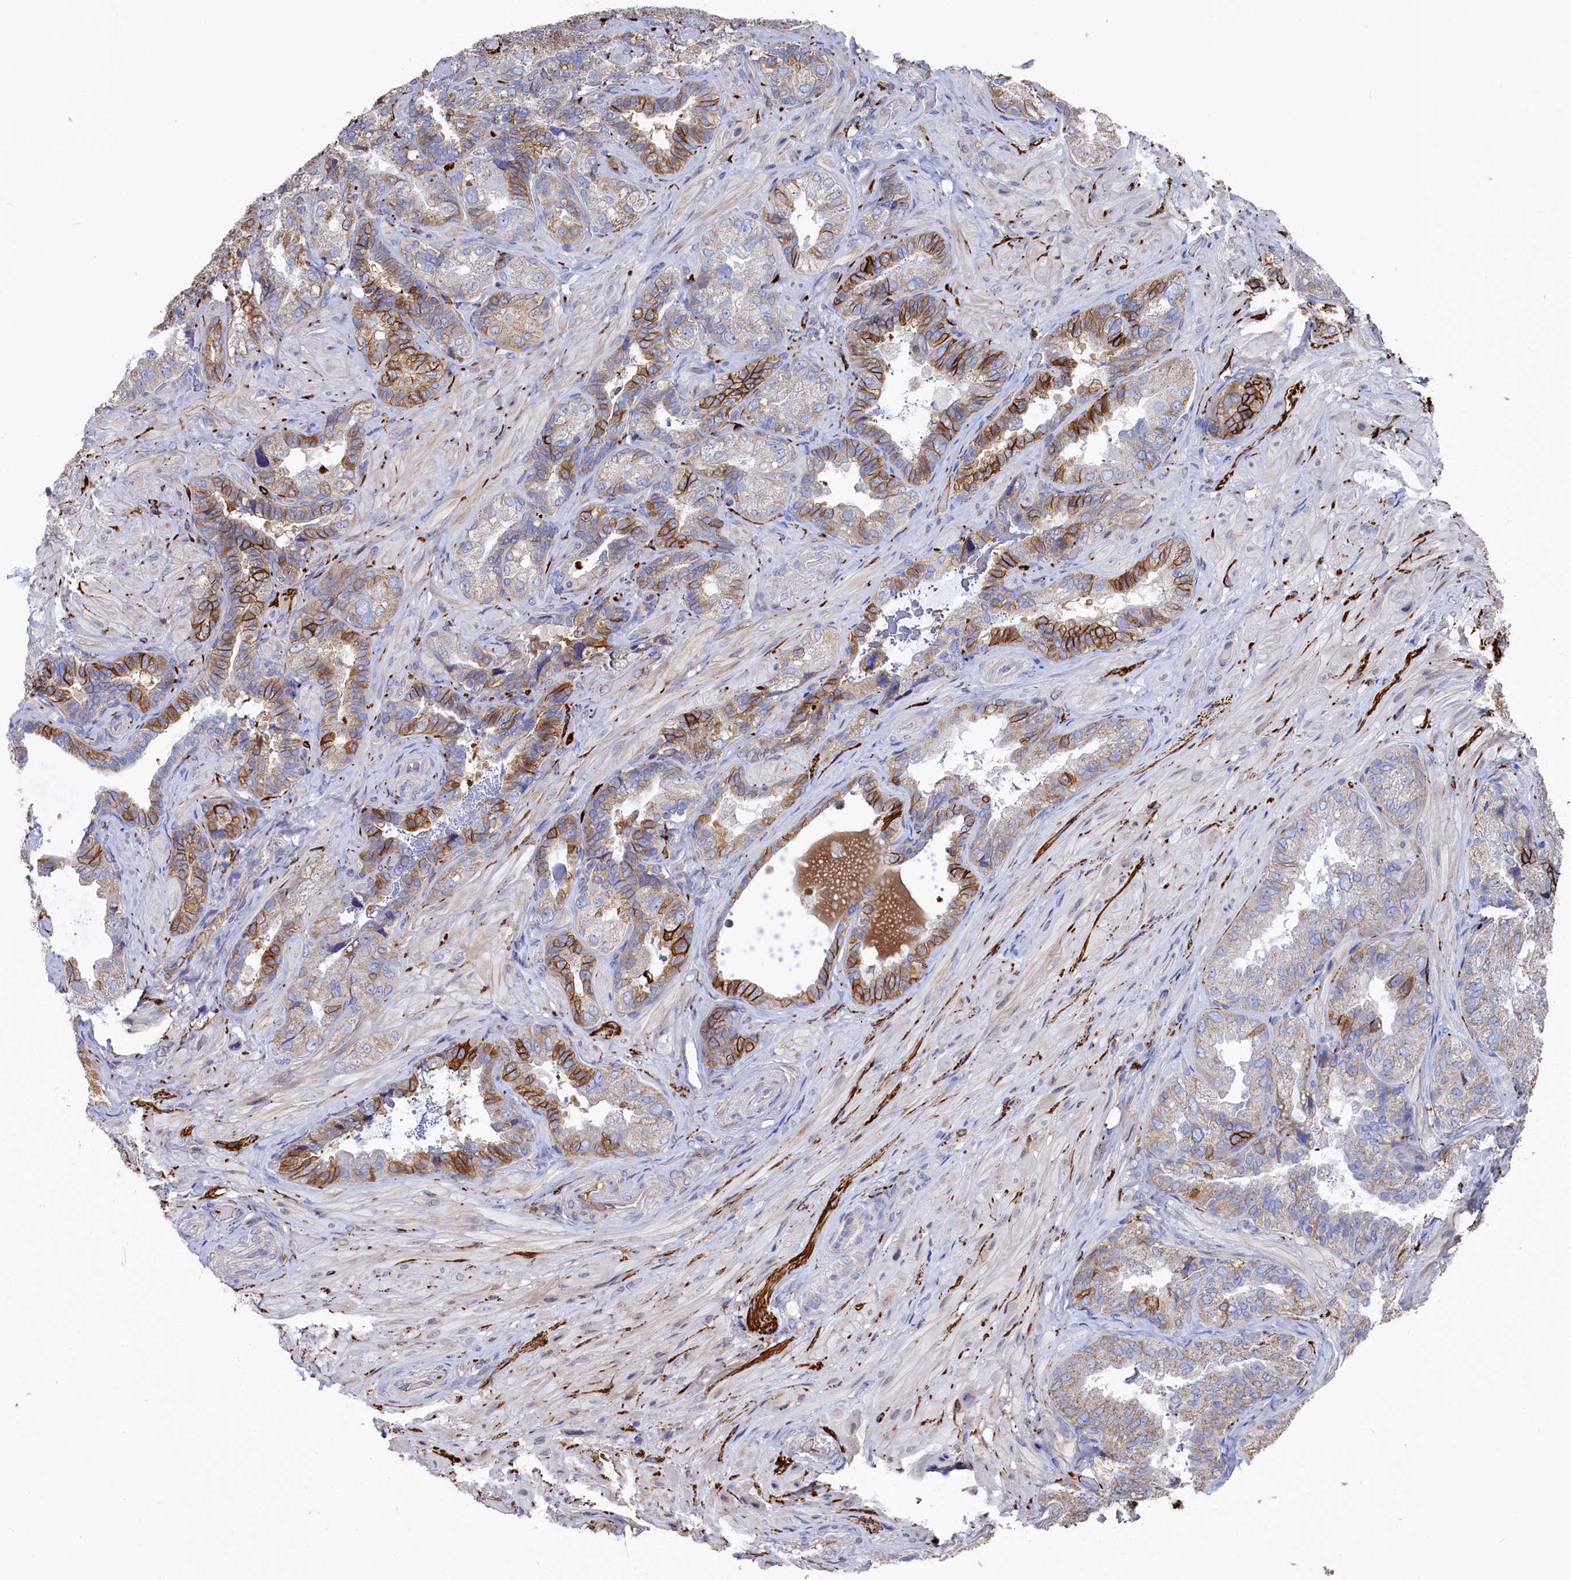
{"staining": {"intensity": "moderate", "quantity": "25%-75%", "location": "cytoplasmic/membranous"}, "tissue": "seminal vesicle", "cell_type": "Glandular cells", "image_type": "normal", "snomed": [{"axis": "morphology", "description": "Normal tissue, NOS"}, {"axis": "topography", "description": "Prostate and seminal vesicle, NOS"}, {"axis": "topography", "description": "Prostate"}, {"axis": "topography", "description": "Seminal veicle"}], "caption": "High-power microscopy captured an immunohistochemistry image of benign seminal vesicle, revealing moderate cytoplasmic/membranous positivity in approximately 25%-75% of glandular cells. The staining was performed using DAB (3,3'-diaminobenzidine), with brown indicating positive protein expression. Nuclei are stained blue with hematoxylin.", "gene": "C12orf73", "patient": {"sex": "male", "age": 67}}